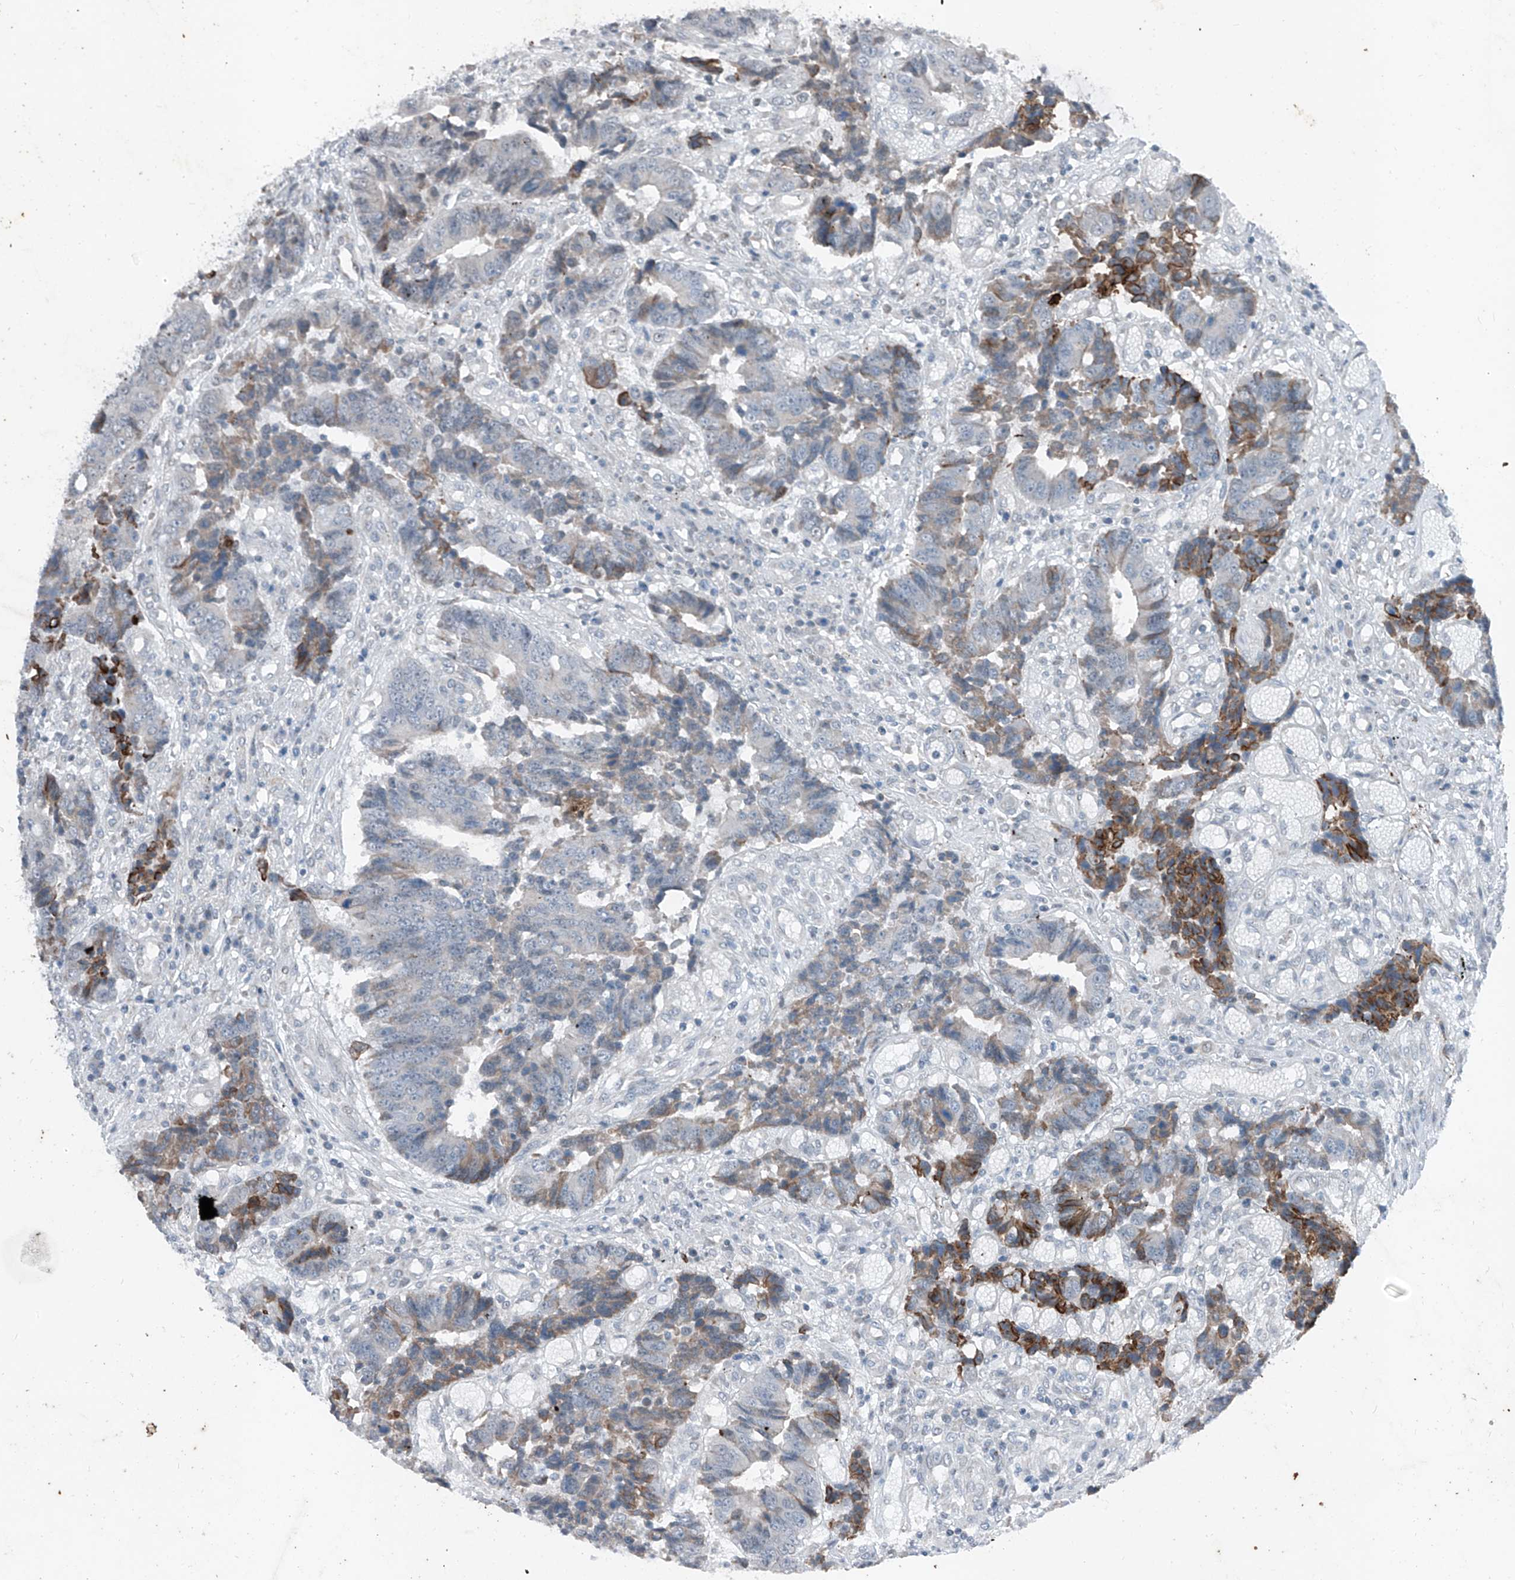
{"staining": {"intensity": "negative", "quantity": "none", "location": "none"}, "tissue": "colorectal cancer", "cell_type": "Tumor cells", "image_type": "cancer", "snomed": [{"axis": "morphology", "description": "Adenocarcinoma, NOS"}, {"axis": "topography", "description": "Rectum"}], "caption": "Tumor cells show no significant positivity in adenocarcinoma (colorectal).", "gene": "DYRK1B", "patient": {"sex": "male", "age": 84}}